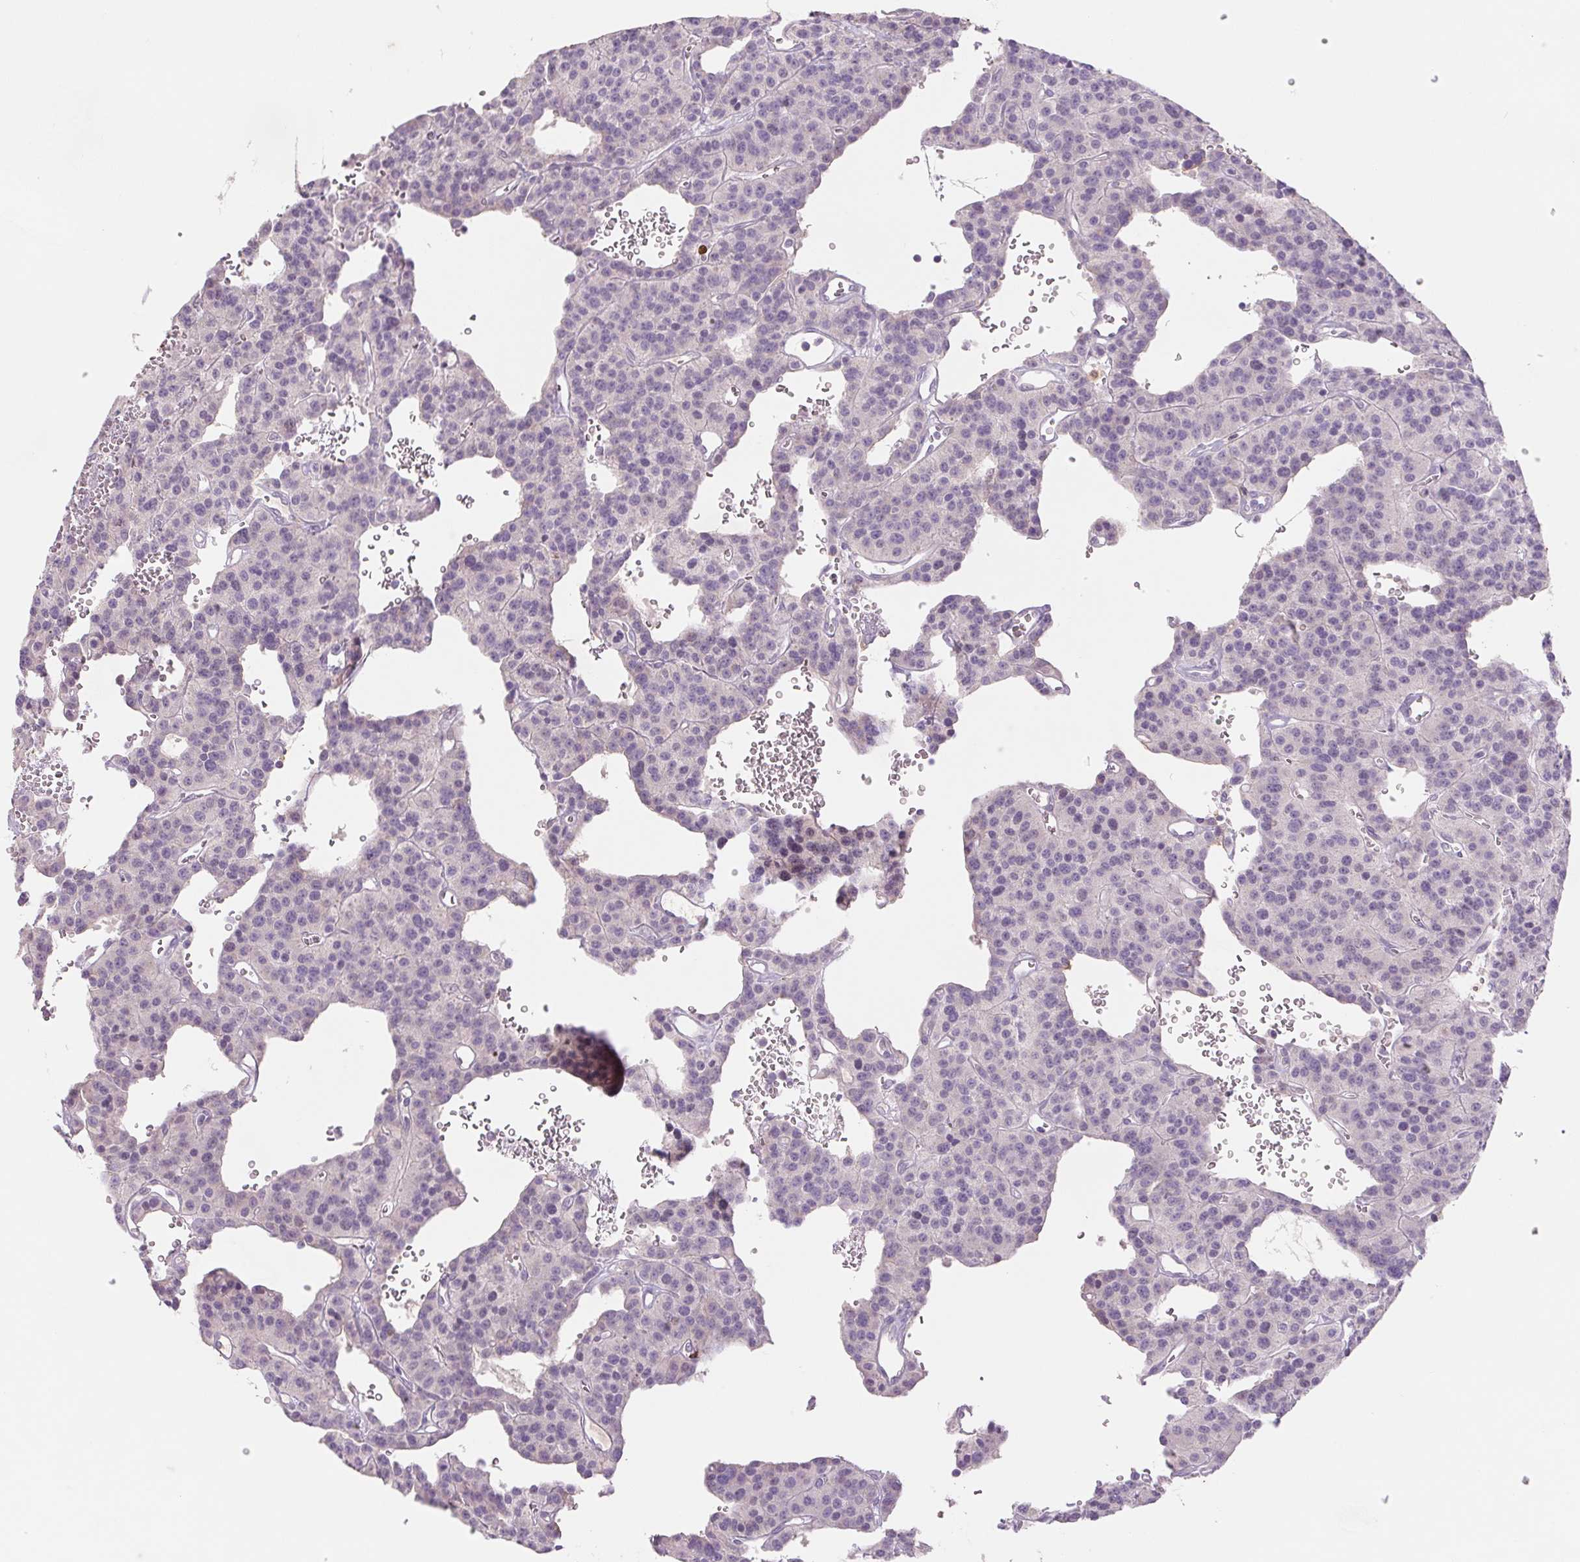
{"staining": {"intensity": "negative", "quantity": "none", "location": "none"}, "tissue": "carcinoid", "cell_type": "Tumor cells", "image_type": "cancer", "snomed": [{"axis": "morphology", "description": "Carcinoid, malignant, NOS"}, {"axis": "topography", "description": "Lung"}], "caption": "High magnification brightfield microscopy of carcinoid stained with DAB (brown) and counterstained with hematoxylin (blue): tumor cells show no significant staining.", "gene": "KRT1", "patient": {"sex": "female", "age": 71}}